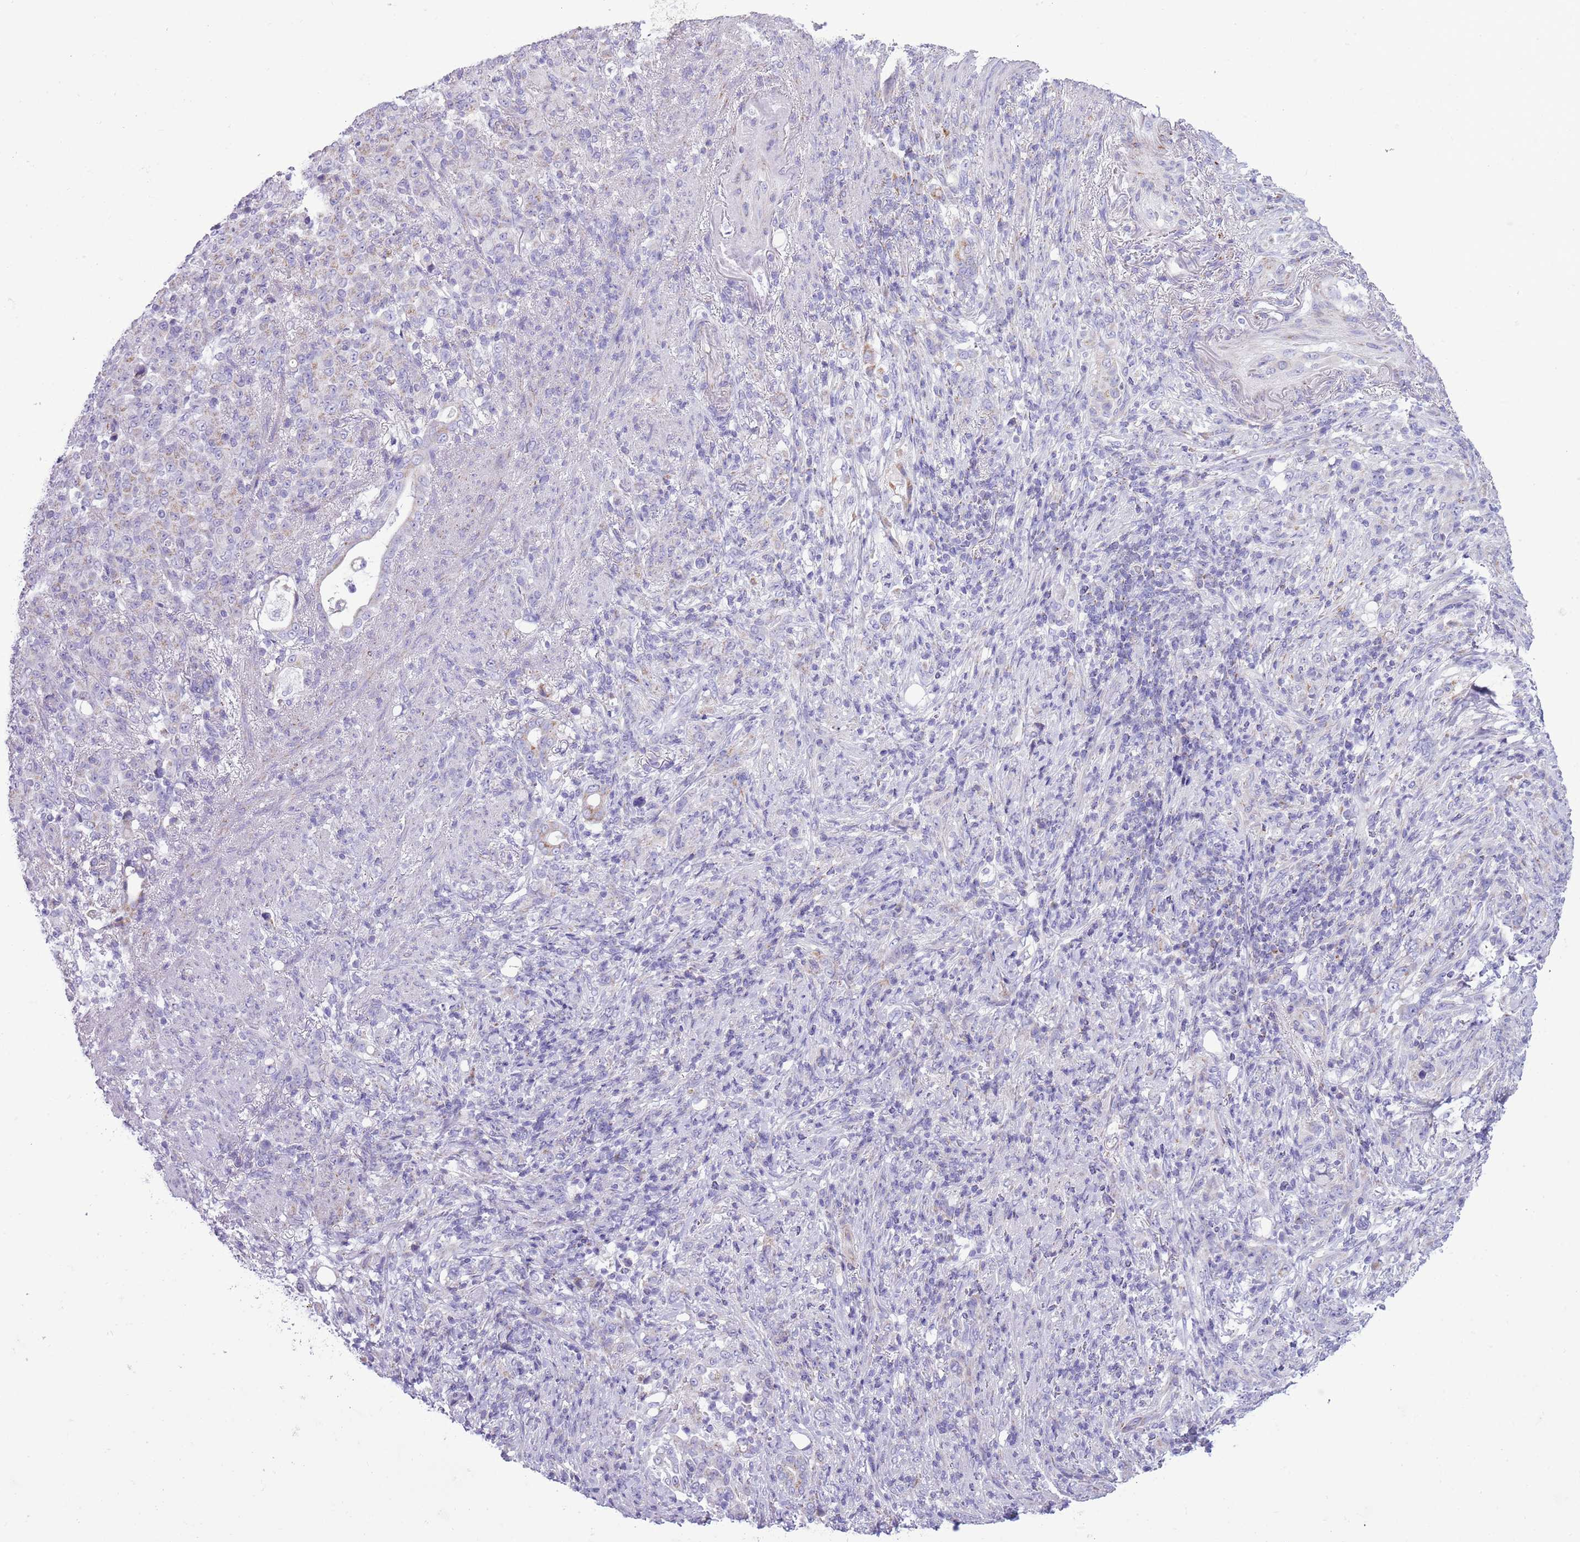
{"staining": {"intensity": "negative", "quantity": "none", "location": "none"}, "tissue": "stomach cancer", "cell_type": "Tumor cells", "image_type": "cancer", "snomed": [{"axis": "morphology", "description": "Normal tissue, NOS"}, {"axis": "morphology", "description": "Adenocarcinoma, NOS"}, {"axis": "topography", "description": "Stomach"}], "caption": "A histopathology image of human stomach cancer (adenocarcinoma) is negative for staining in tumor cells.", "gene": "MOCOS", "patient": {"sex": "female", "age": 79}}